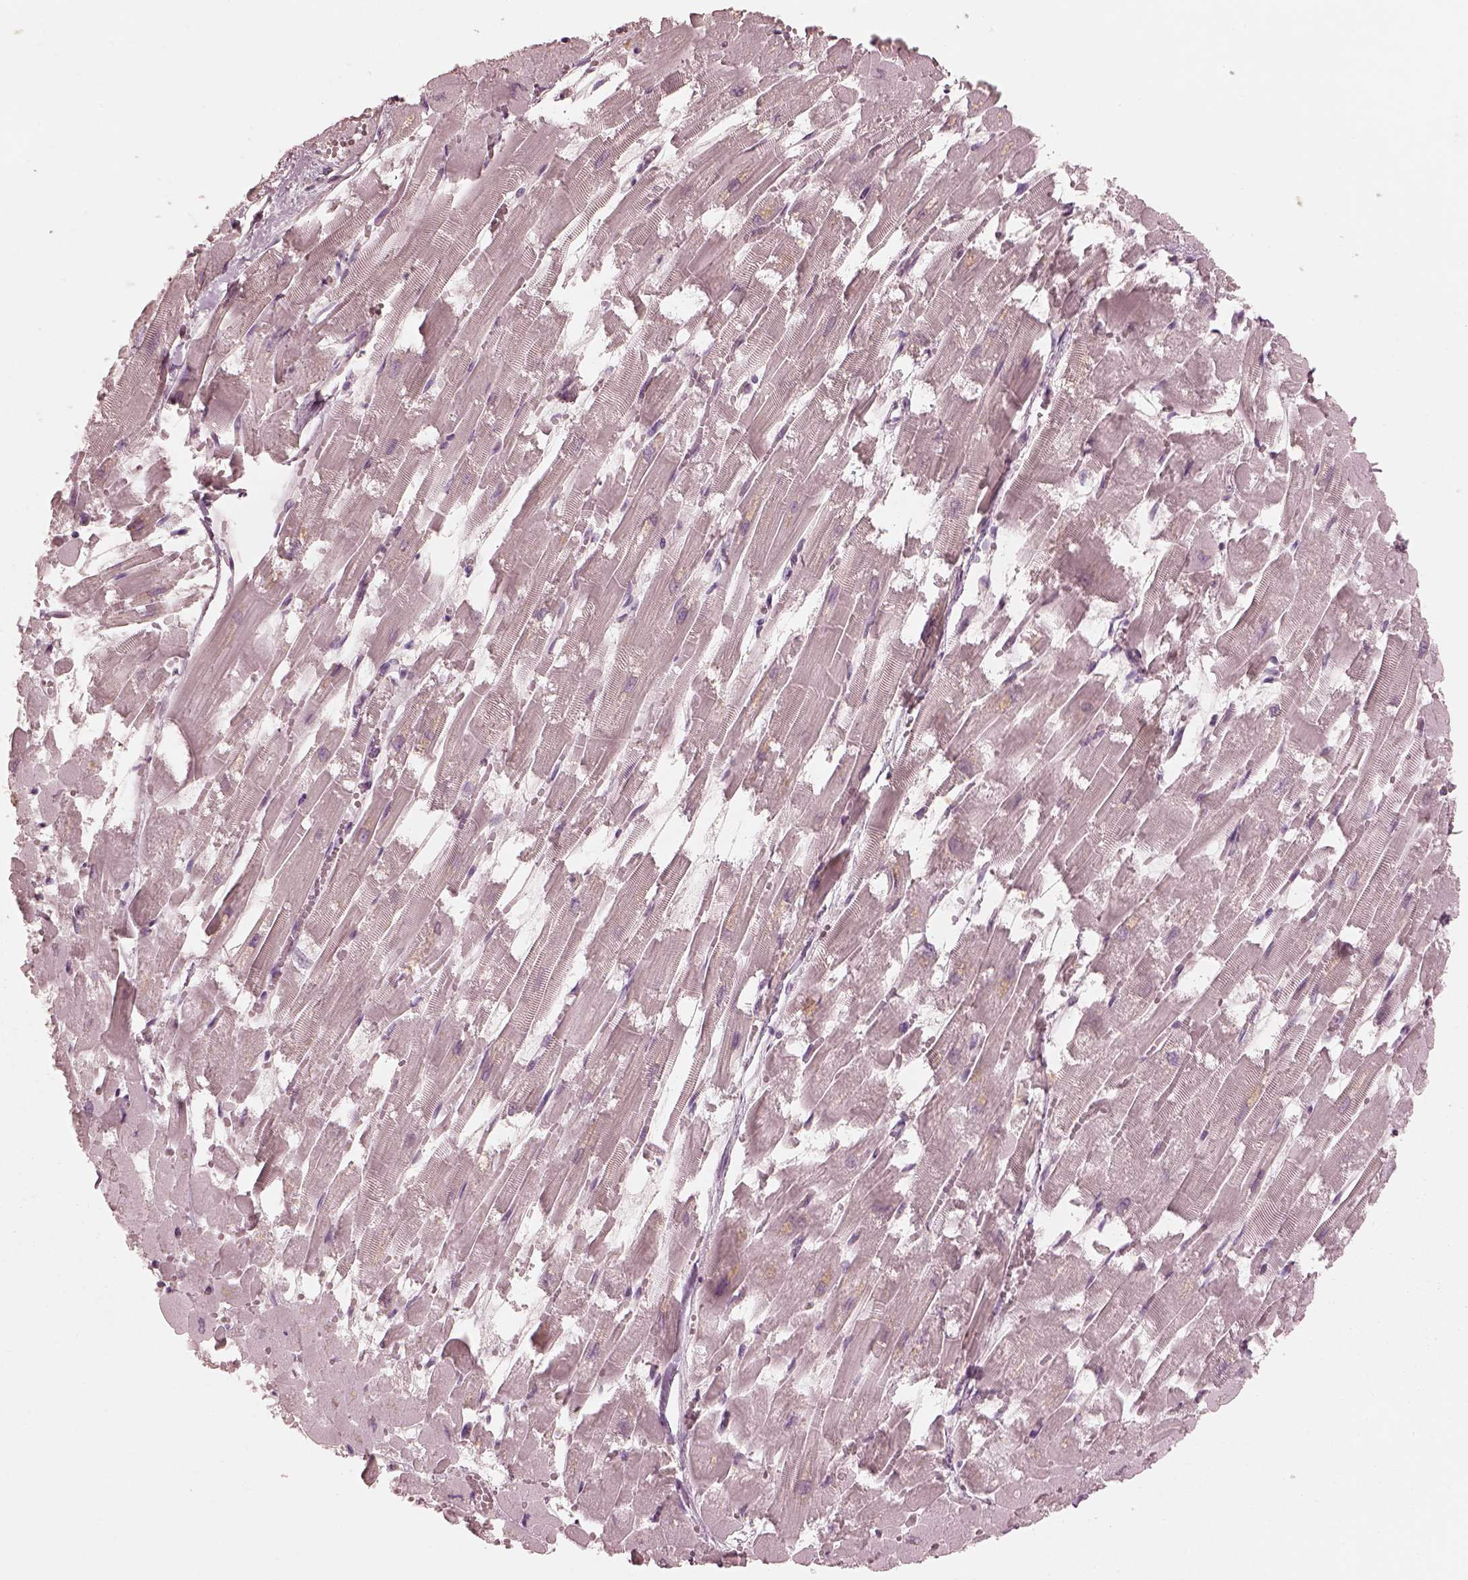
{"staining": {"intensity": "weak", "quantity": "<25%", "location": "cytoplasmic/membranous"}, "tissue": "heart muscle", "cell_type": "Cardiomyocytes", "image_type": "normal", "snomed": [{"axis": "morphology", "description": "Normal tissue, NOS"}, {"axis": "topography", "description": "Heart"}], "caption": "An immunohistochemistry image of unremarkable heart muscle is shown. There is no staining in cardiomyocytes of heart muscle.", "gene": "PRKACG", "patient": {"sex": "female", "age": 52}}